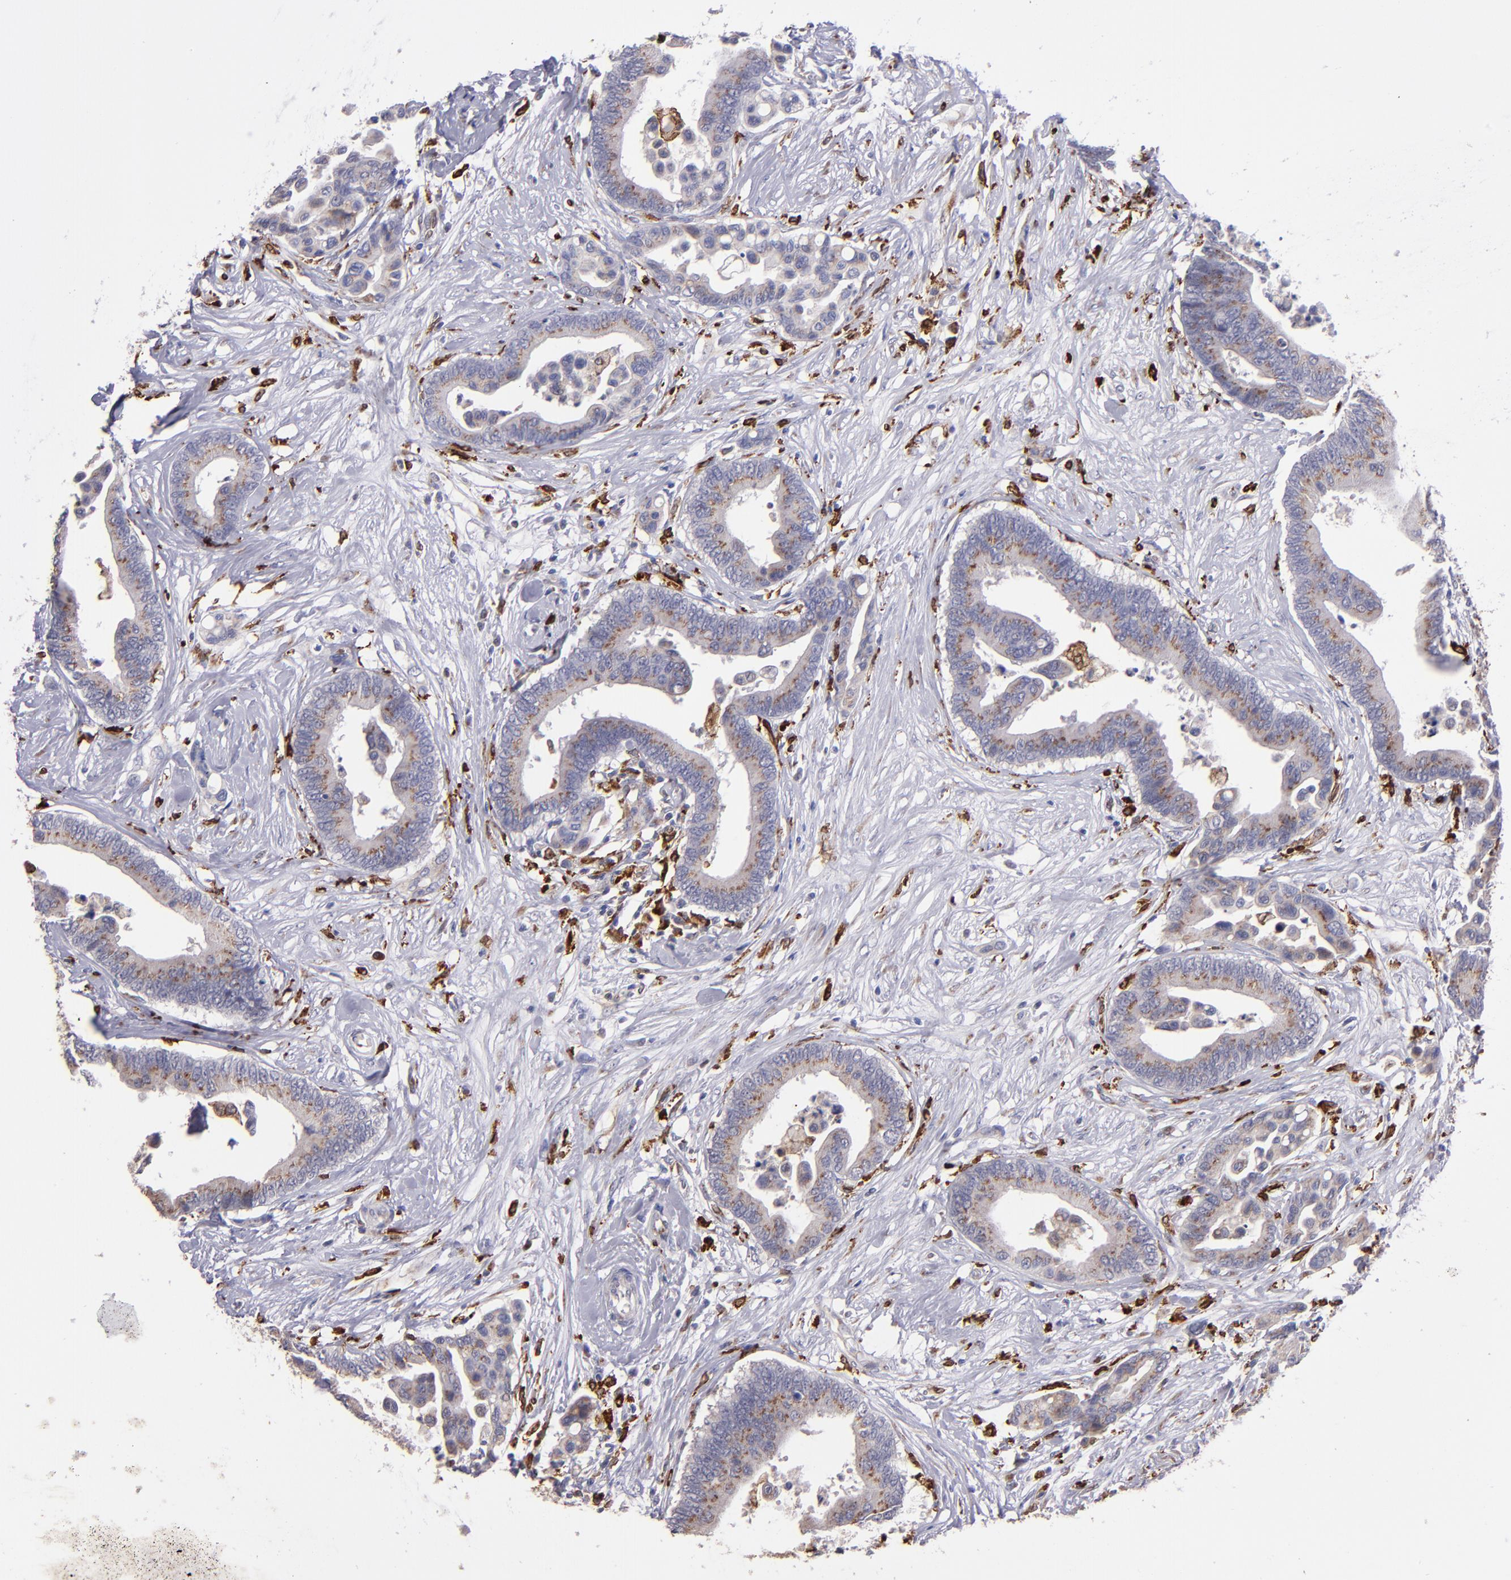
{"staining": {"intensity": "moderate", "quantity": ">75%", "location": "cytoplasmic/membranous"}, "tissue": "colorectal cancer", "cell_type": "Tumor cells", "image_type": "cancer", "snomed": [{"axis": "morphology", "description": "Adenocarcinoma, NOS"}, {"axis": "topography", "description": "Colon"}], "caption": "Colorectal adenocarcinoma was stained to show a protein in brown. There is medium levels of moderate cytoplasmic/membranous staining in approximately >75% of tumor cells. Nuclei are stained in blue.", "gene": "PTGS1", "patient": {"sex": "male", "age": 82}}